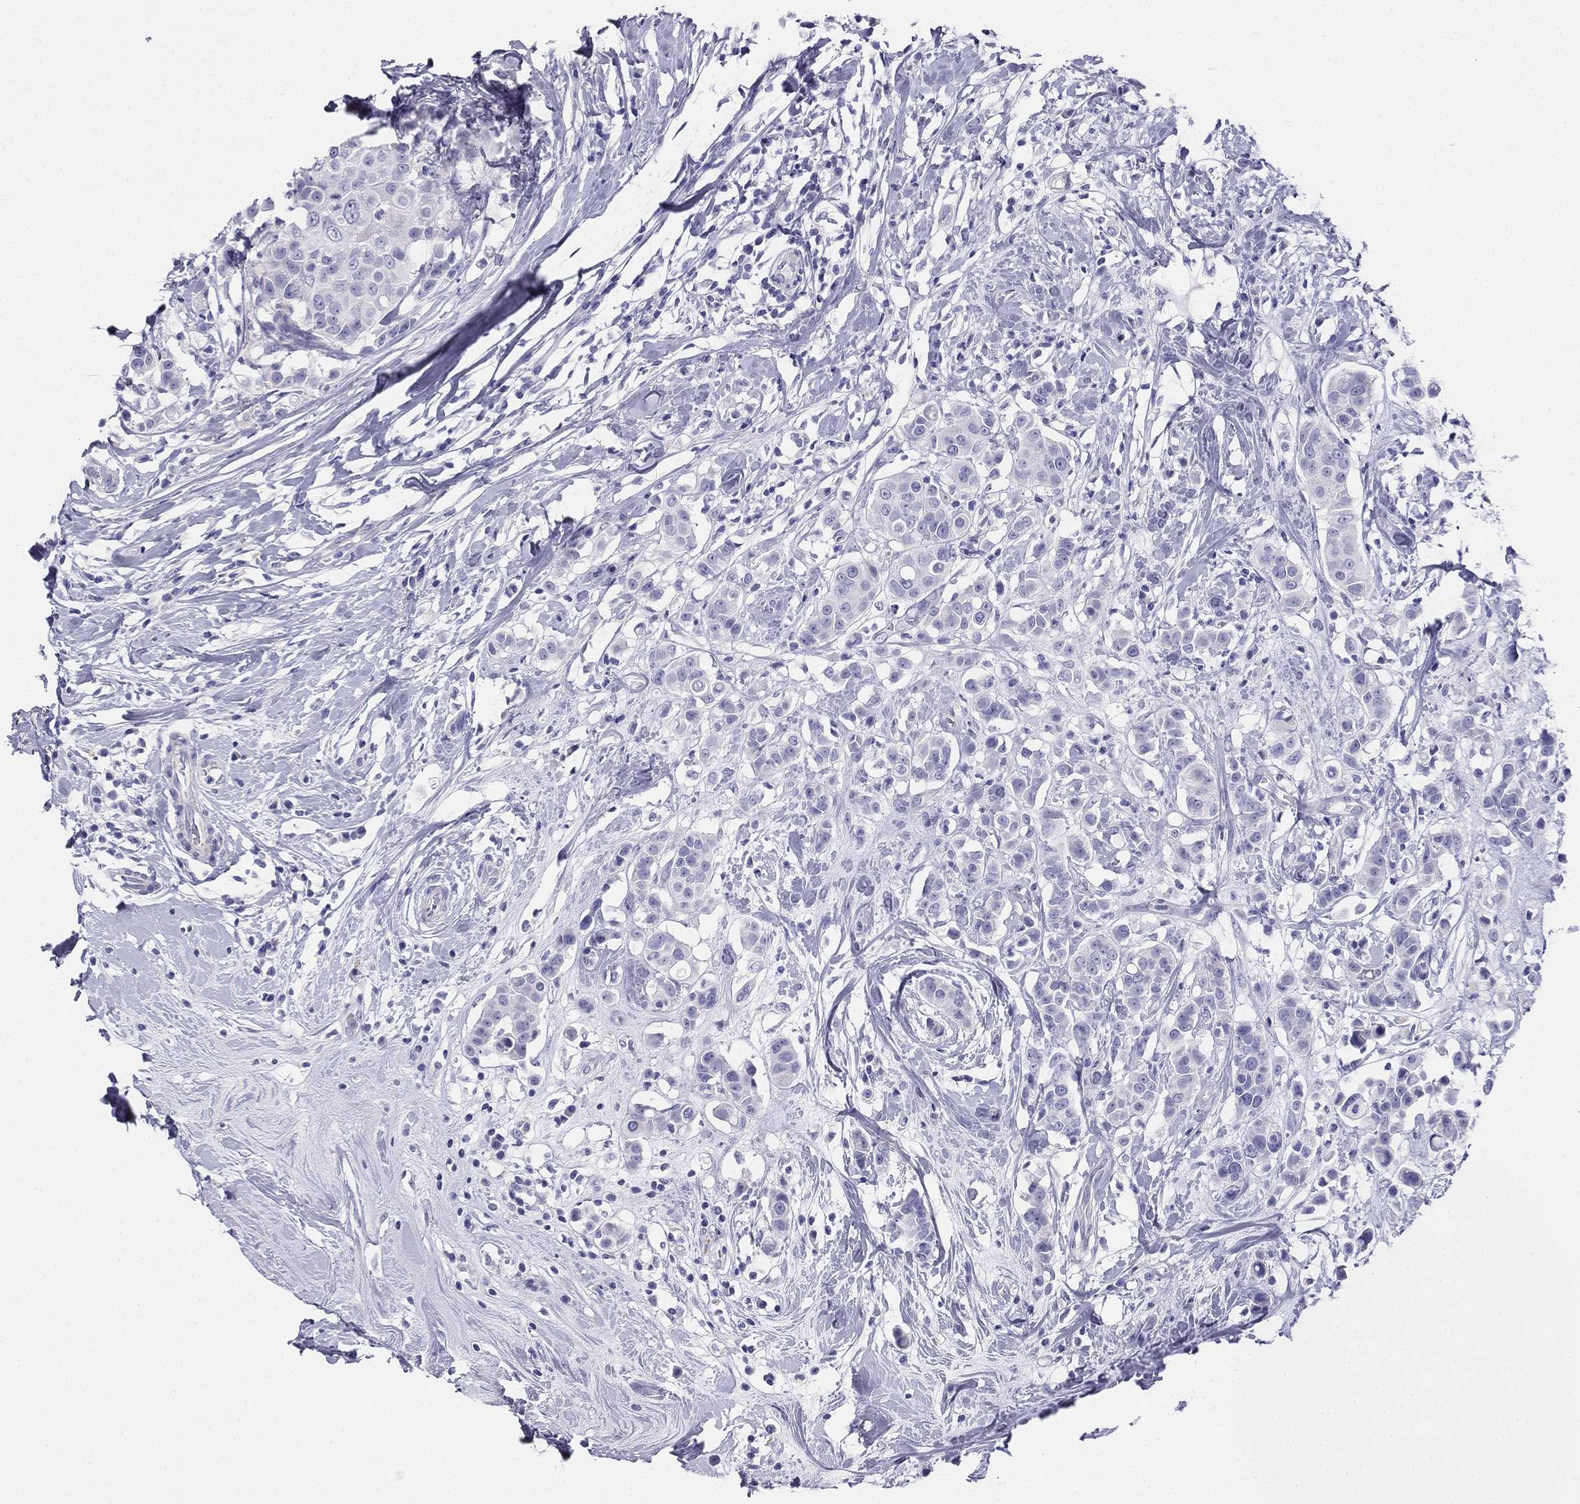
{"staining": {"intensity": "negative", "quantity": "none", "location": "none"}, "tissue": "breast cancer", "cell_type": "Tumor cells", "image_type": "cancer", "snomed": [{"axis": "morphology", "description": "Duct carcinoma"}, {"axis": "topography", "description": "Breast"}], "caption": "IHC photomicrograph of breast infiltrating ductal carcinoma stained for a protein (brown), which displays no positivity in tumor cells. (Brightfield microscopy of DAB IHC at high magnification).", "gene": "ALOXE3", "patient": {"sex": "female", "age": 27}}